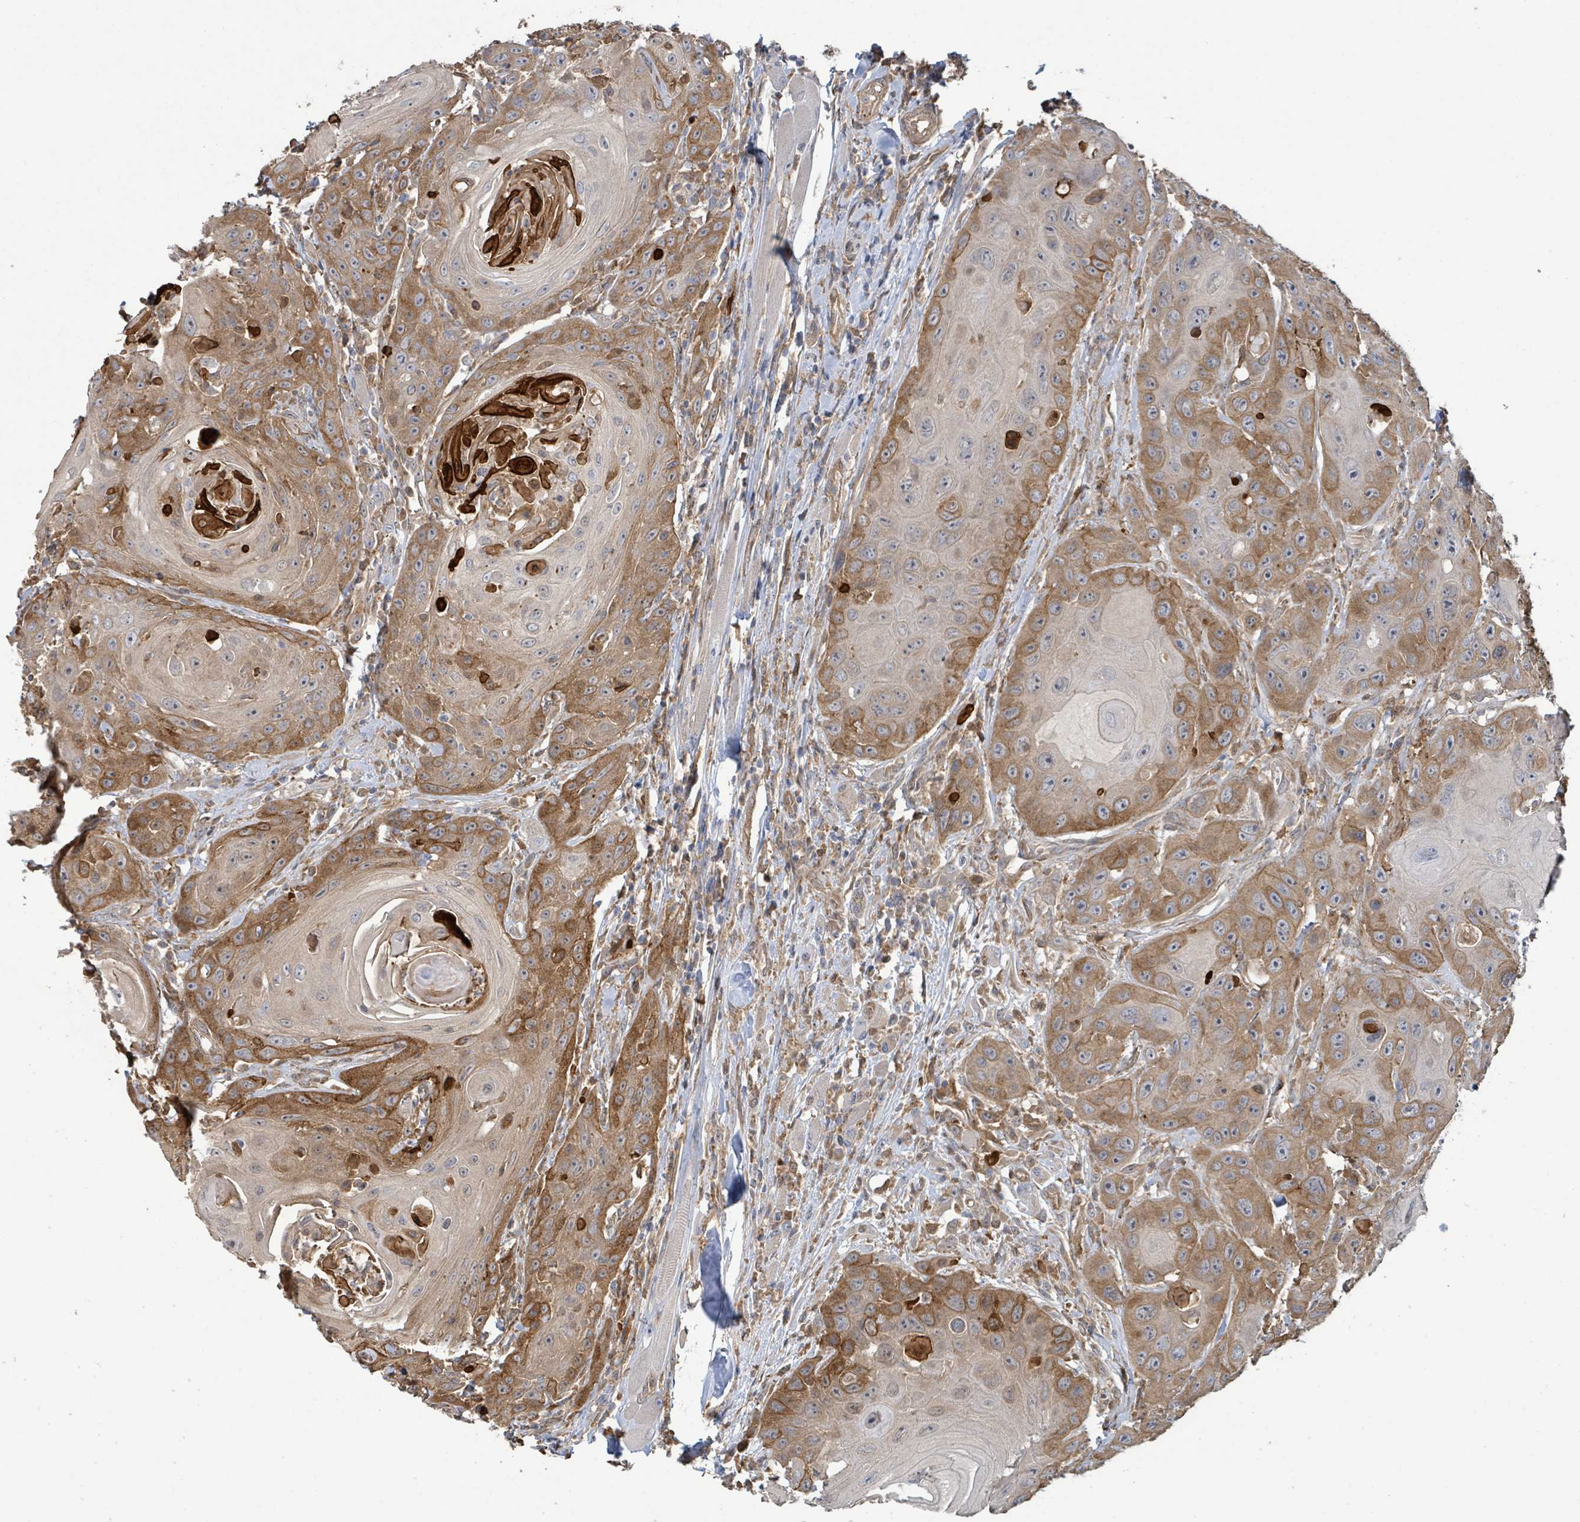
{"staining": {"intensity": "moderate", "quantity": ">75%", "location": "cytoplasmic/membranous"}, "tissue": "head and neck cancer", "cell_type": "Tumor cells", "image_type": "cancer", "snomed": [{"axis": "morphology", "description": "Squamous cell carcinoma, NOS"}, {"axis": "topography", "description": "Head-Neck"}], "caption": "This is an image of immunohistochemistry staining of head and neck cancer, which shows moderate expression in the cytoplasmic/membranous of tumor cells.", "gene": "ARPIN", "patient": {"sex": "female", "age": 59}}